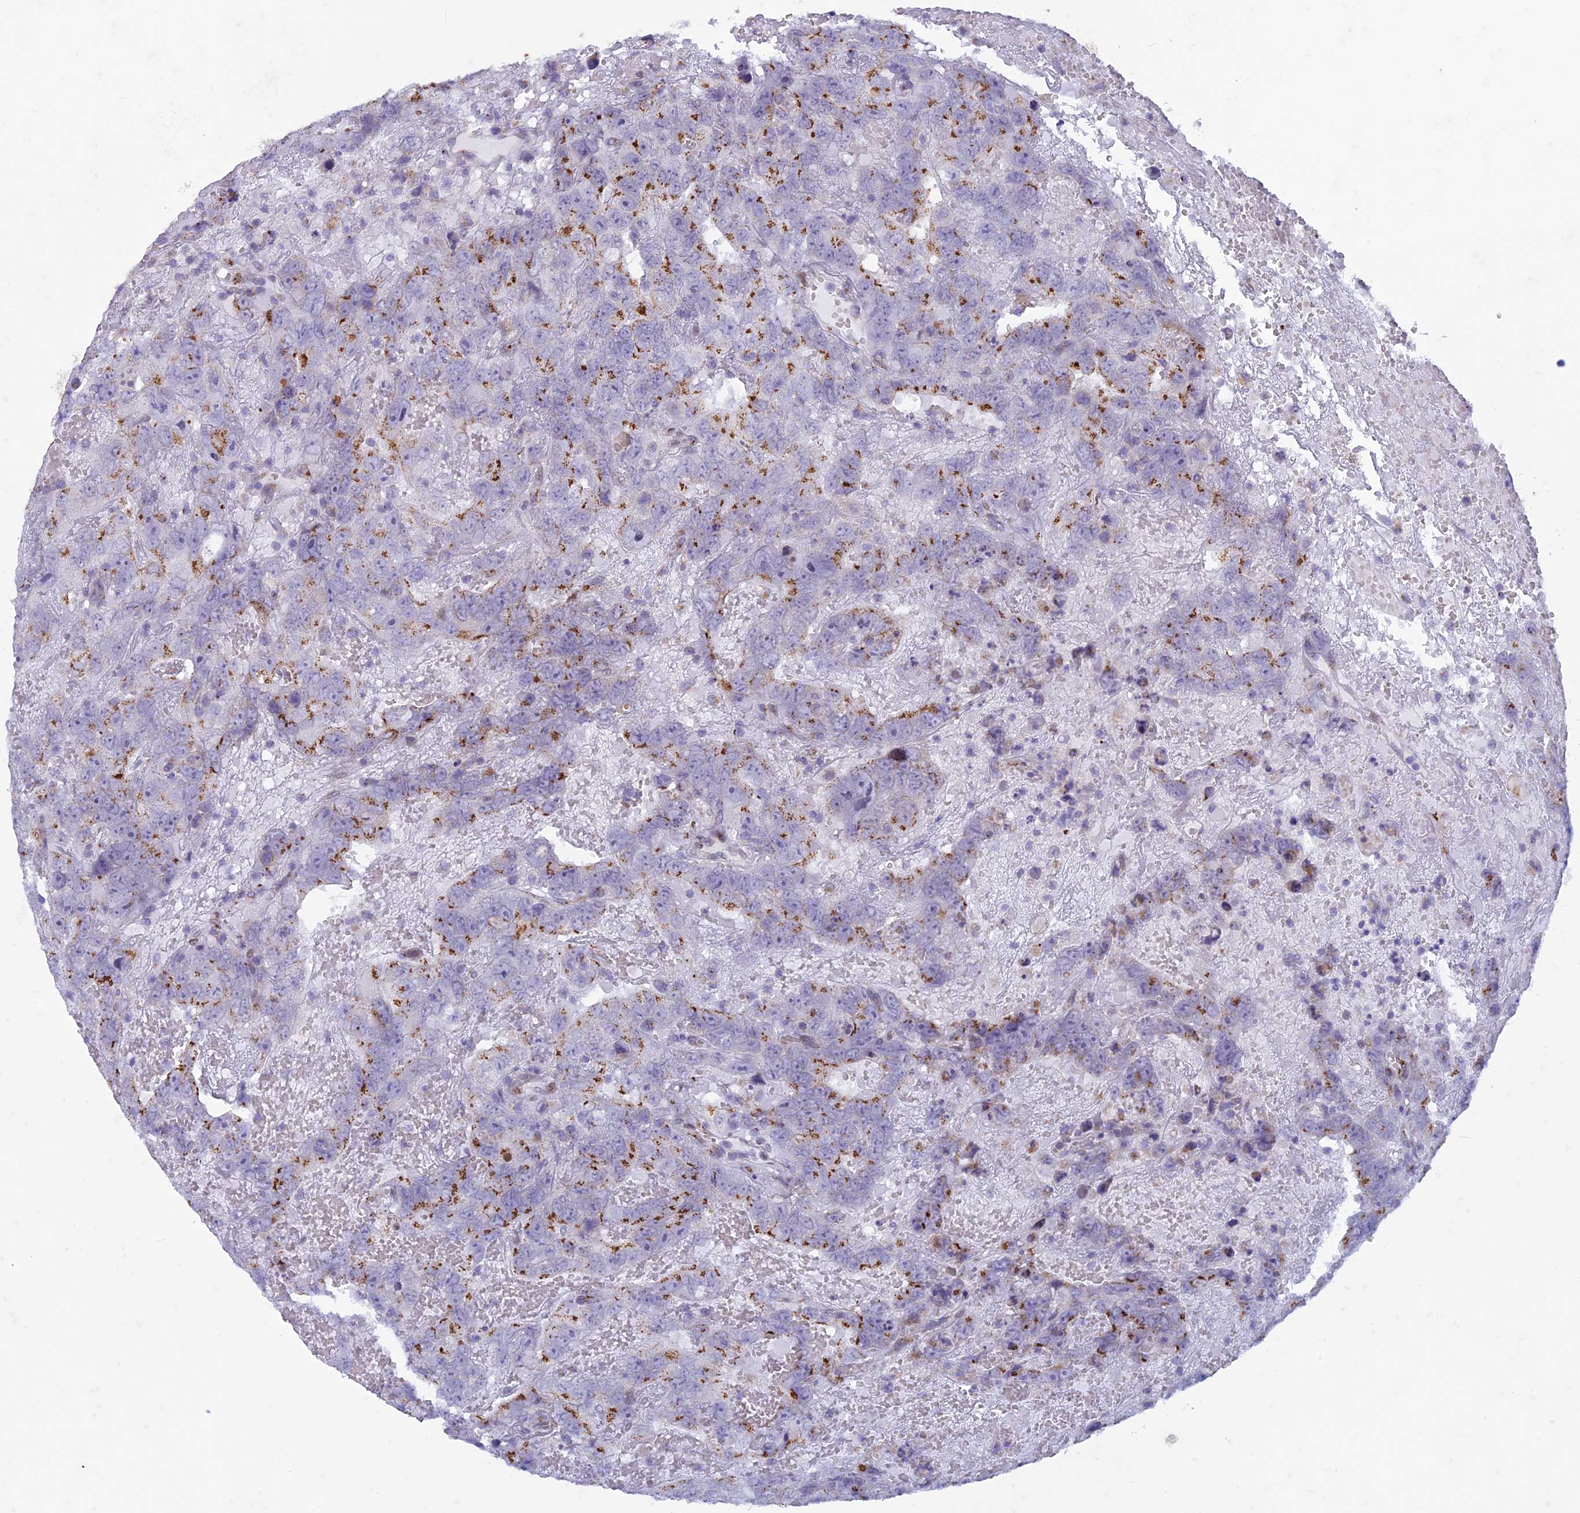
{"staining": {"intensity": "strong", "quantity": "25%-75%", "location": "cytoplasmic/membranous"}, "tissue": "testis cancer", "cell_type": "Tumor cells", "image_type": "cancer", "snomed": [{"axis": "morphology", "description": "Carcinoma, Embryonal, NOS"}, {"axis": "topography", "description": "Testis"}], "caption": "Approximately 25%-75% of tumor cells in testis embryonal carcinoma exhibit strong cytoplasmic/membranous protein staining as visualized by brown immunohistochemical staining.", "gene": "FAM3C", "patient": {"sex": "male", "age": 45}}